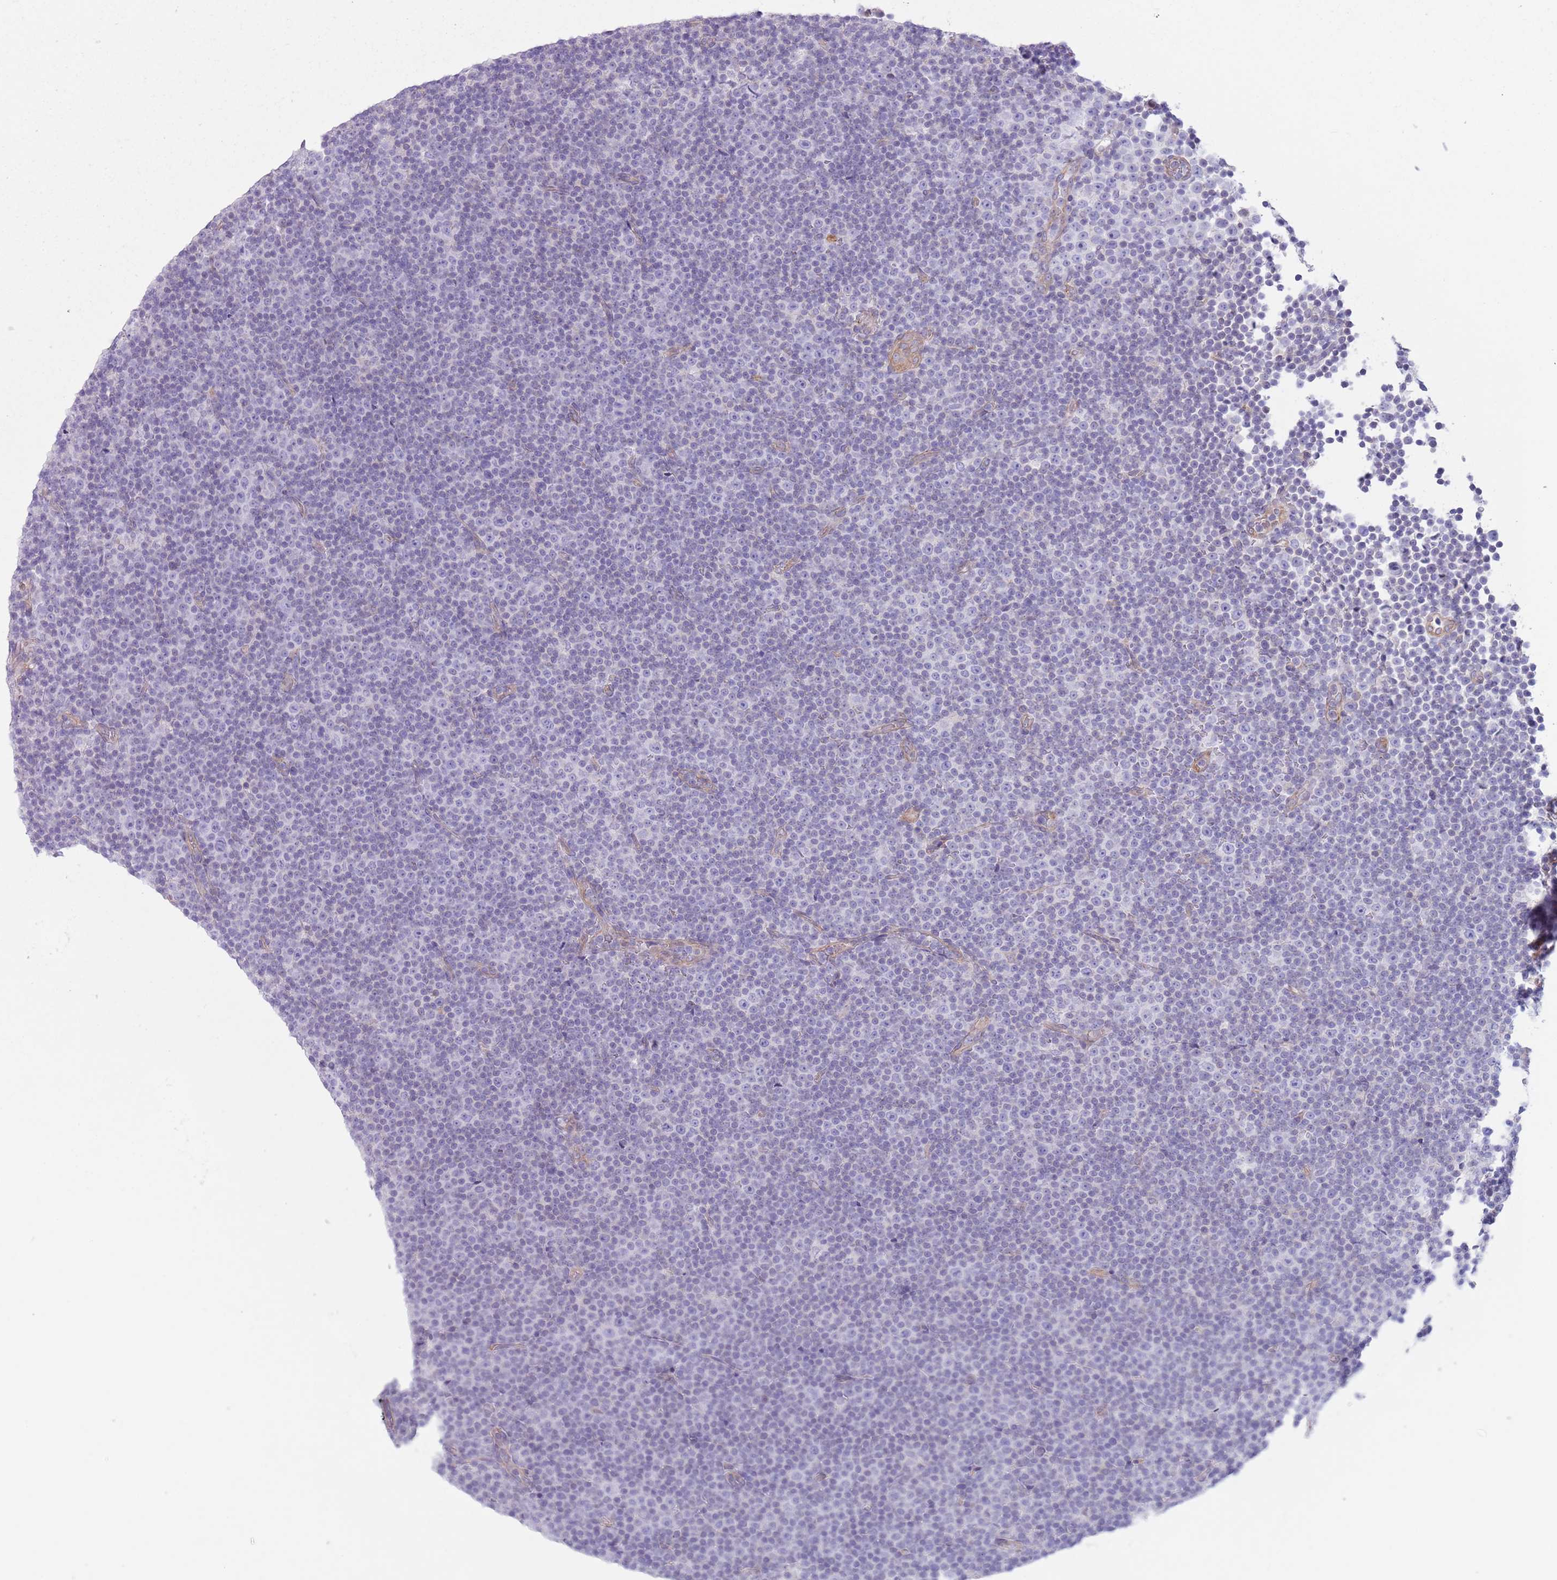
{"staining": {"intensity": "negative", "quantity": "none", "location": "none"}, "tissue": "lymphoma", "cell_type": "Tumor cells", "image_type": "cancer", "snomed": [{"axis": "morphology", "description": "Malignant lymphoma, non-Hodgkin's type, Low grade"}, {"axis": "topography", "description": "Lymph node"}], "caption": "Human lymphoma stained for a protein using IHC shows no positivity in tumor cells.", "gene": "RBP3", "patient": {"sex": "female", "age": 67}}